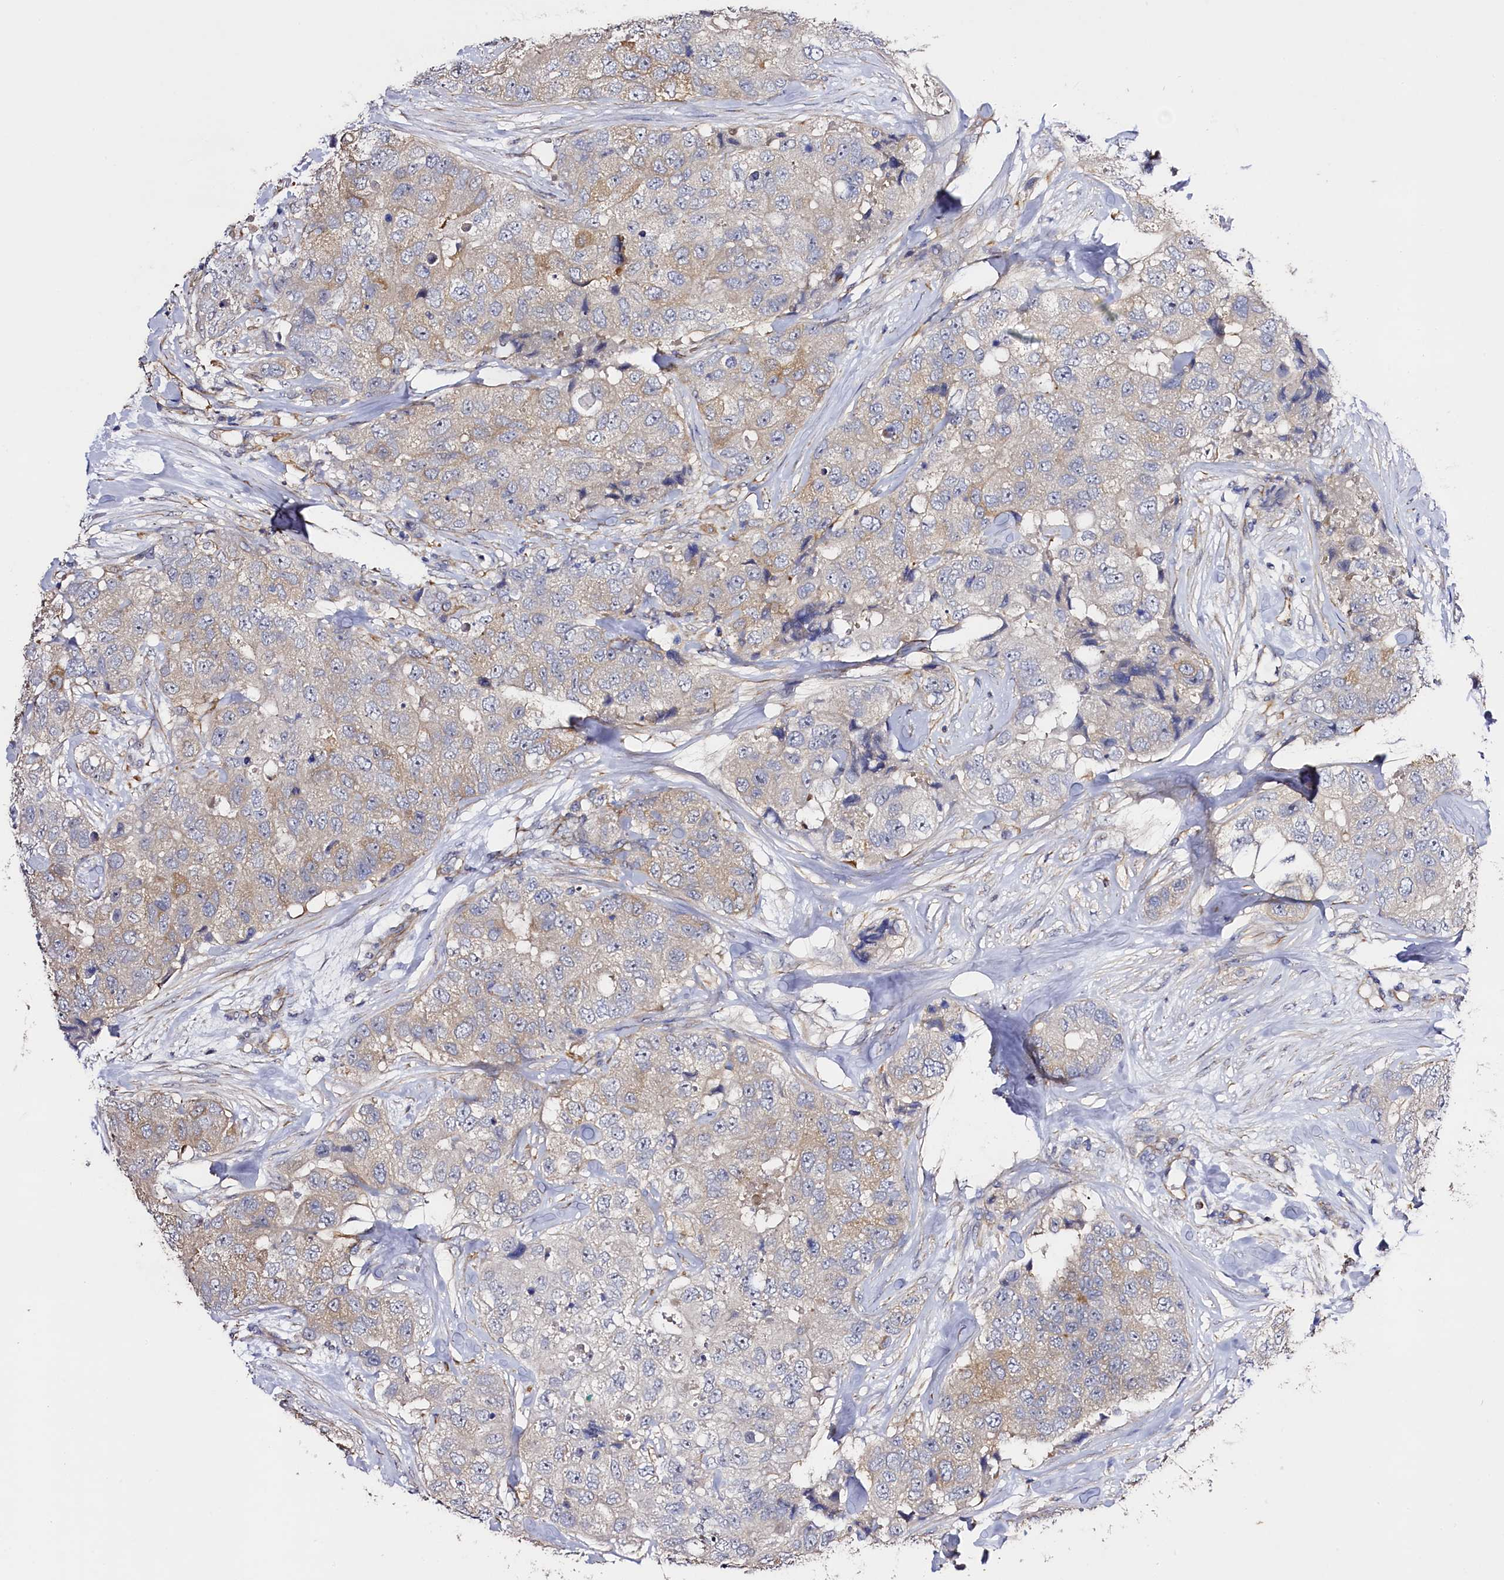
{"staining": {"intensity": "weak", "quantity": "<25%", "location": "cytoplasmic/membranous"}, "tissue": "breast cancer", "cell_type": "Tumor cells", "image_type": "cancer", "snomed": [{"axis": "morphology", "description": "Duct carcinoma"}, {"axis": "topography", "description": "Breast"}], "caption": "The image exhibits no staining of tumor cells in breast invasive ductal carcinoma.", "gene": "SLC7A1", "patient": {"sex": "female", "age": 62}}